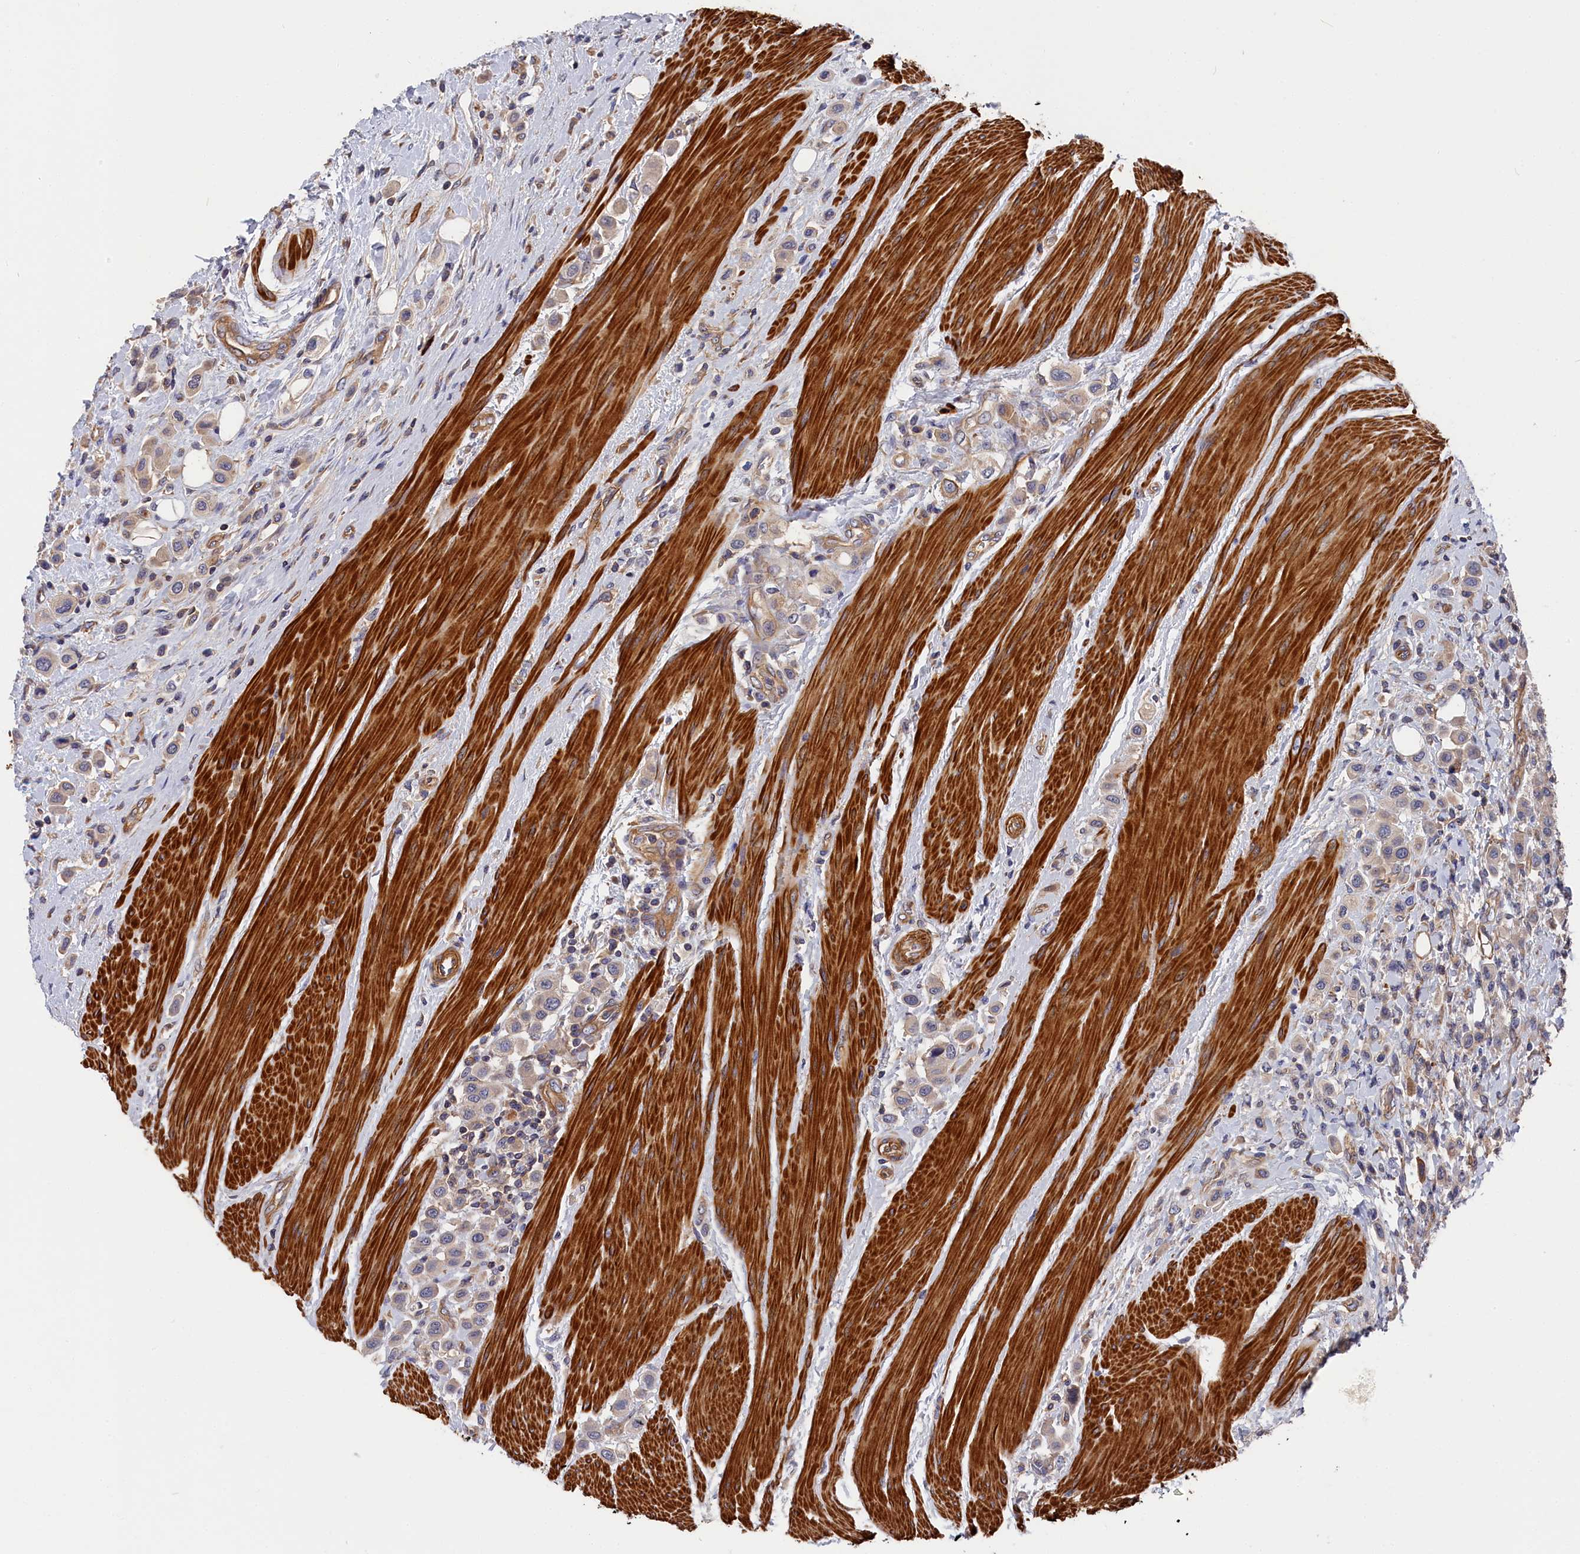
{"staining": {"intensity": "weak", "quantity": "25%-75%", "location": "cytoplasmic/membranous"}, "tissue": "urothelial cancer", "cell_type": "Tumor cells", "image_type": "cancer", "snomed": [{"axis": "morphology", "description": "Urothelial carcinoma, High grade"}, {"axis": "topography", "description": "Urinary bladder"}], "caption": "Approximately 25%-75% of tumor cells in high-grade urothelial carcinoma exhibit weak cytoplasmic/membranous protein expression as visualized by brown immunohistochemical staining.", "gene": "LDHD", "patient": {"sex": "male", "age": 50}}